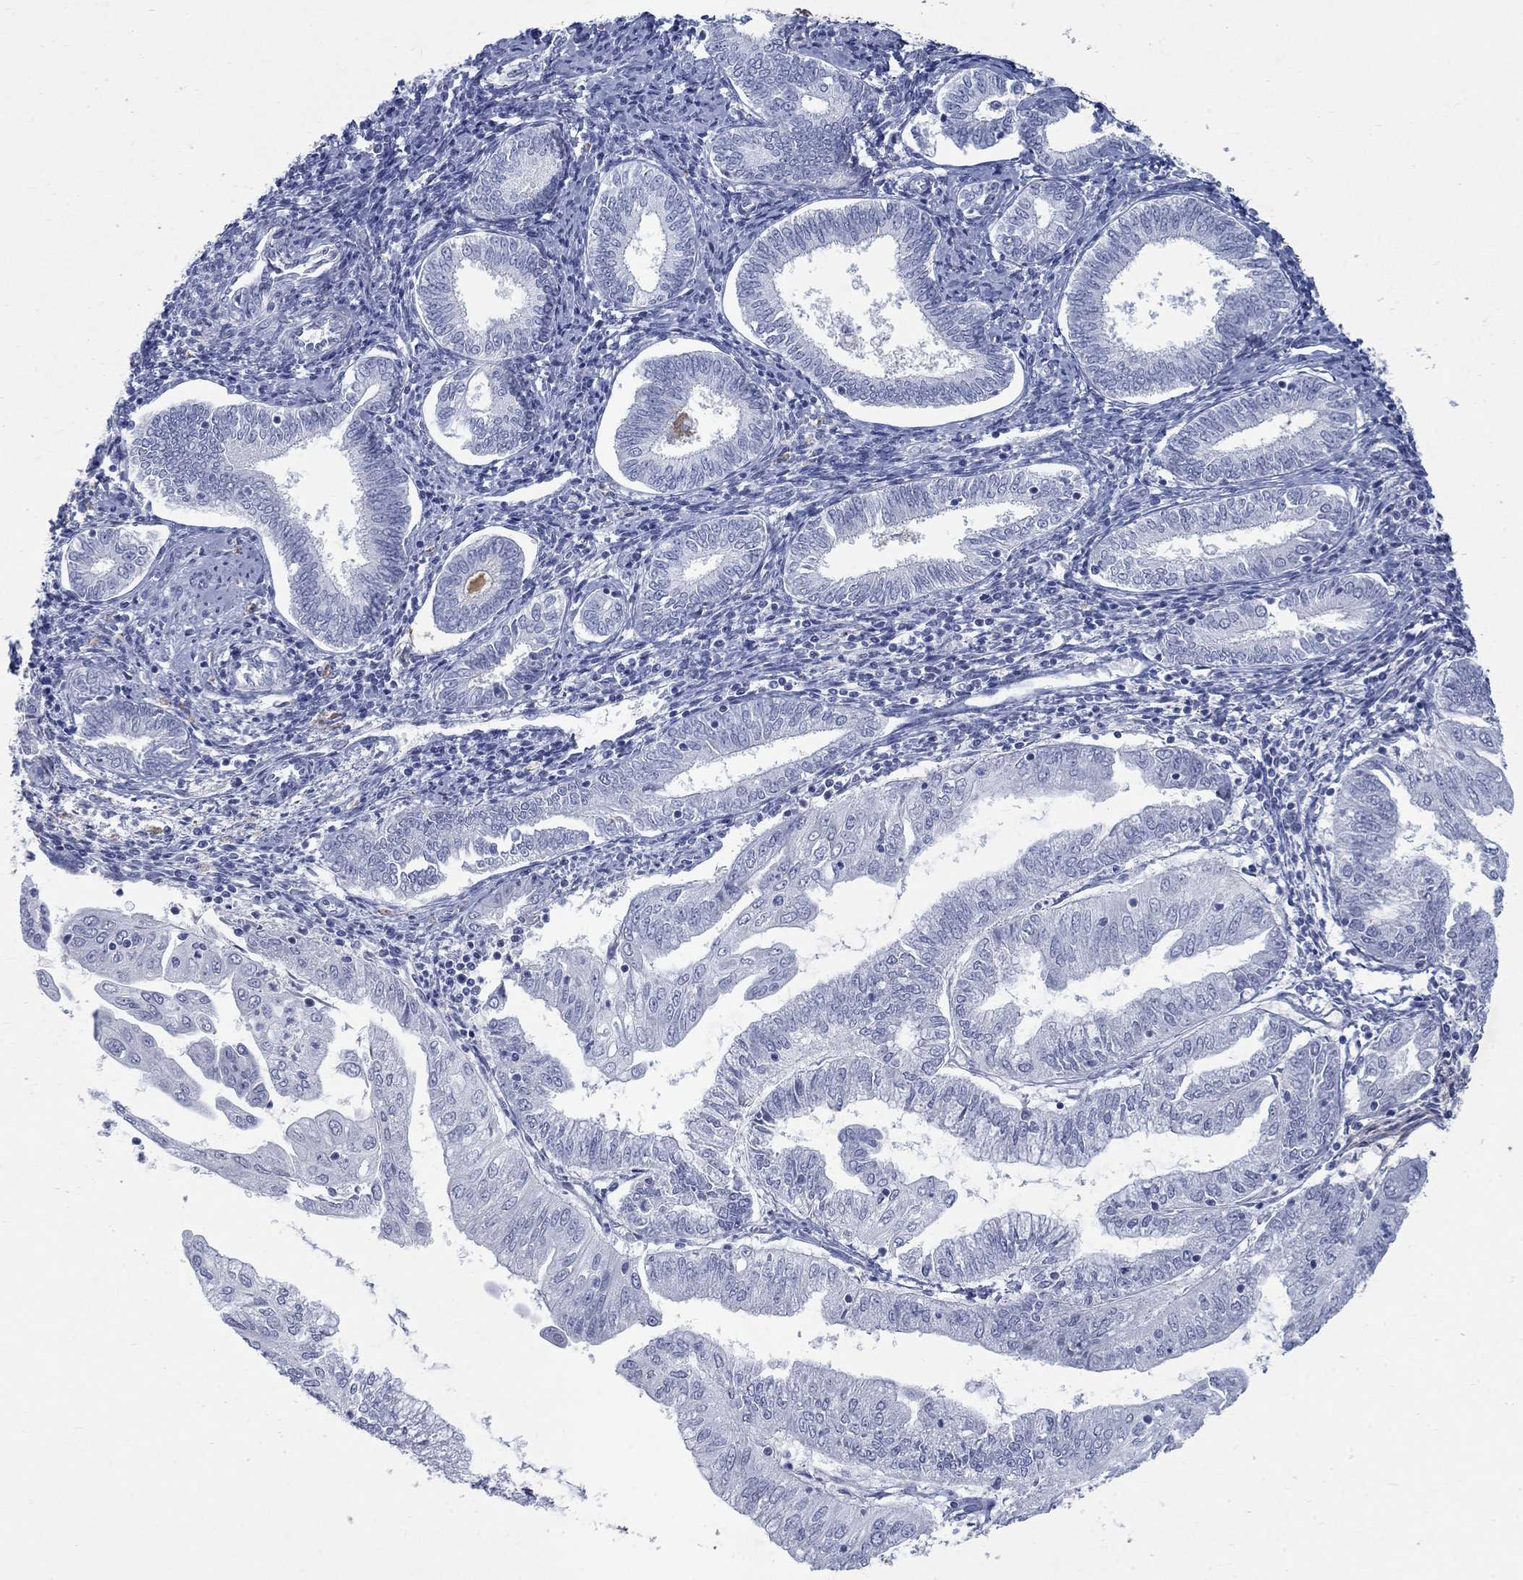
{"staining": {"intensity": "negative", "quantity": "none", "location": "none"}, "tissue": "endometrial cancer", "cell_type": "Tumor cells", "image_type": "cancer", "snomed": [{"axis": "morphology", "description": "Adenocarcinoma, NOS"}, {"axis": "topography", "description": "Endometrium"}], "caption": "Adenocarcinoma (endometrial) was stained to show a protein in brown. There is no significant positivity in tumor cells. (Brightfield microscopy of DAB (3,3'-diaminobenzidine) IHC at high magnification).", "gene": "RFTN2", "patient": {"sex": "female", "age": 56}}